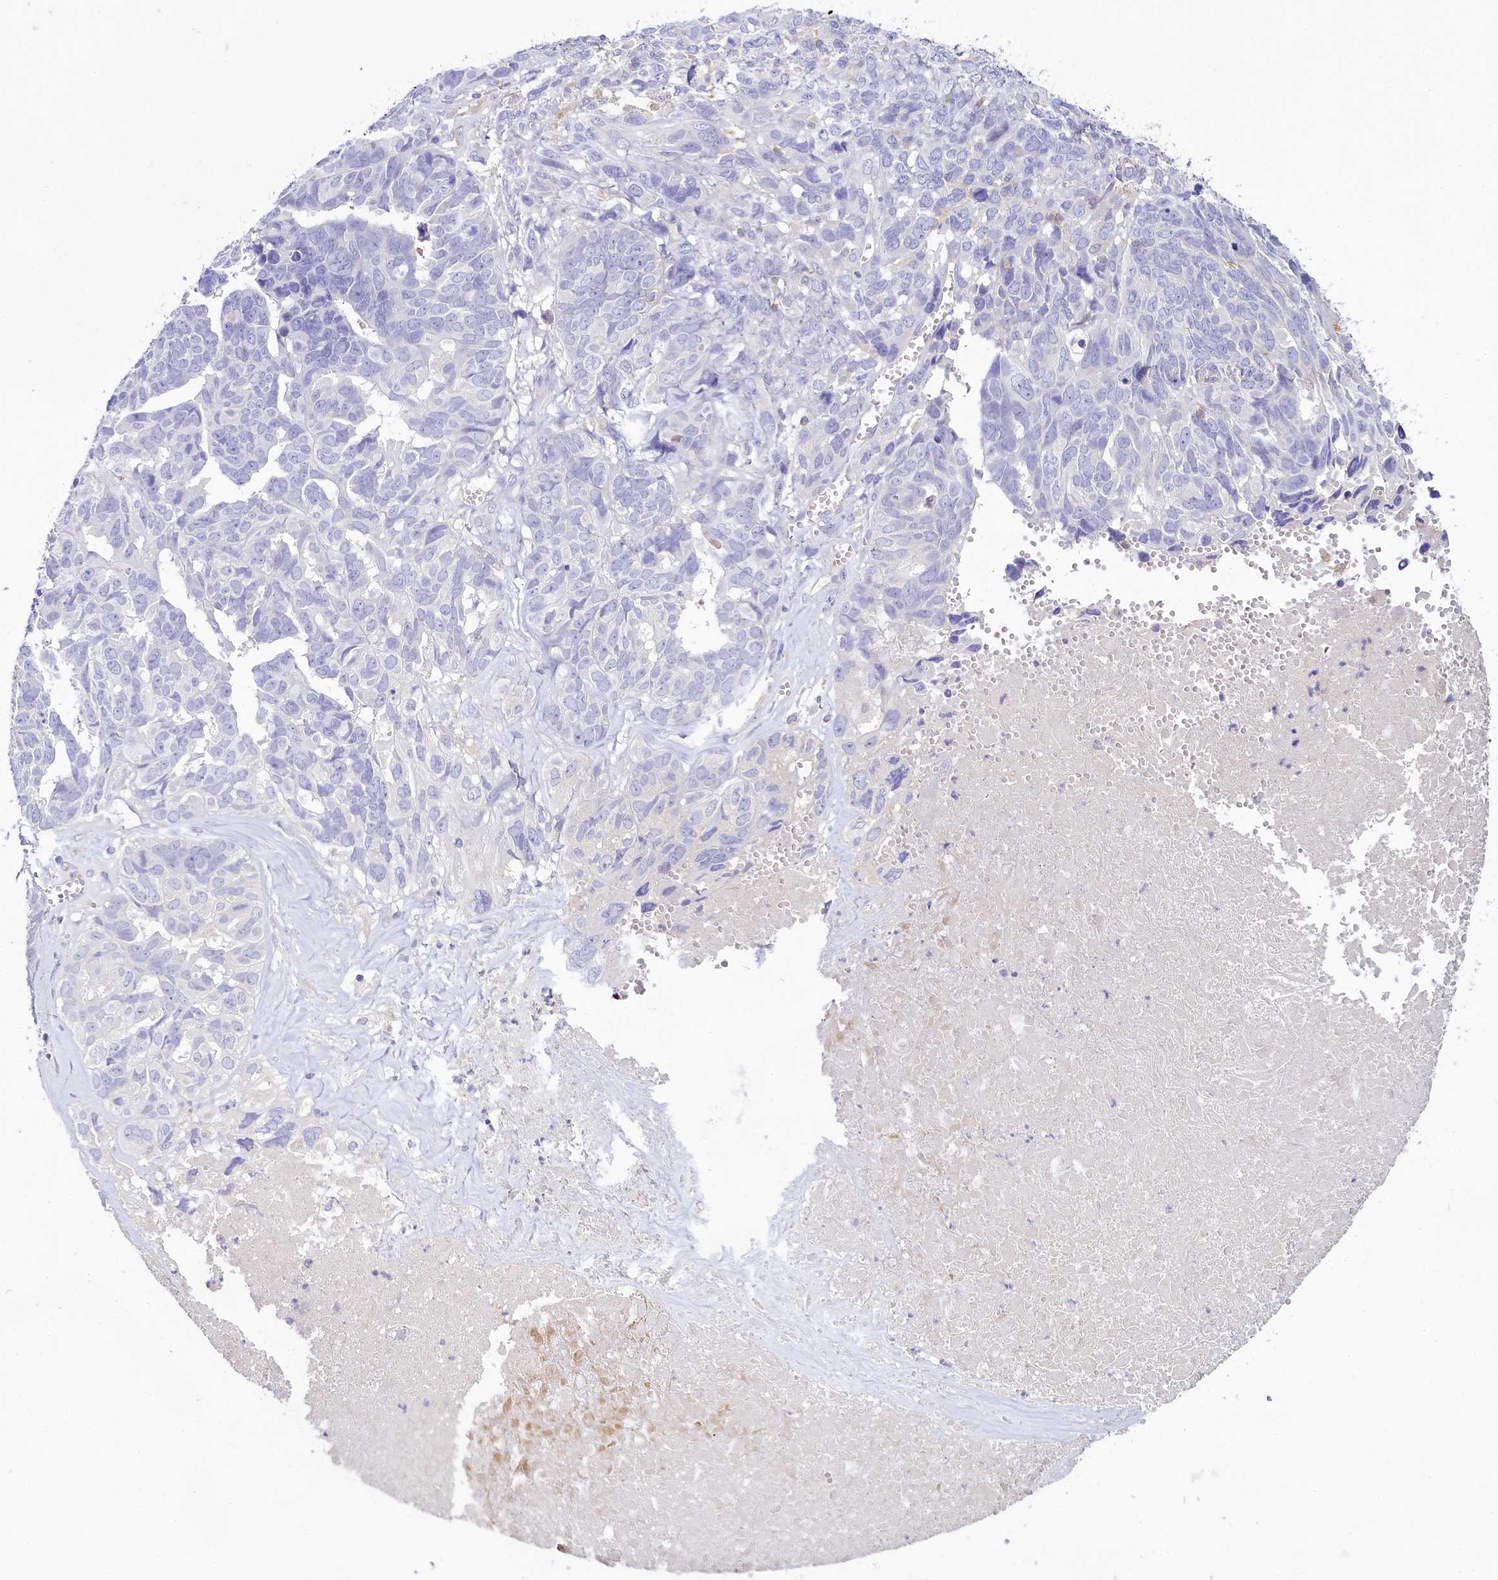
{"staining": {"intensity": "negative", "quantity": "none", "location": "none"}, "tissue": "ovarian cancer", "cell_type": "Tumor cells", "image_type": "cancer", "snomed": [{"axis": "morphology", "description": "Cystadenocarcinoma, serous, NOS"}, {"axis": "topography", "description": "Ovary"}], "caption": "This is a image of immunohistochemistry staining of ovarian cancer, which shows no expression in tumor cells.", "gene": "FGFR2", "patient": {"sex": "female", "age": 79}}